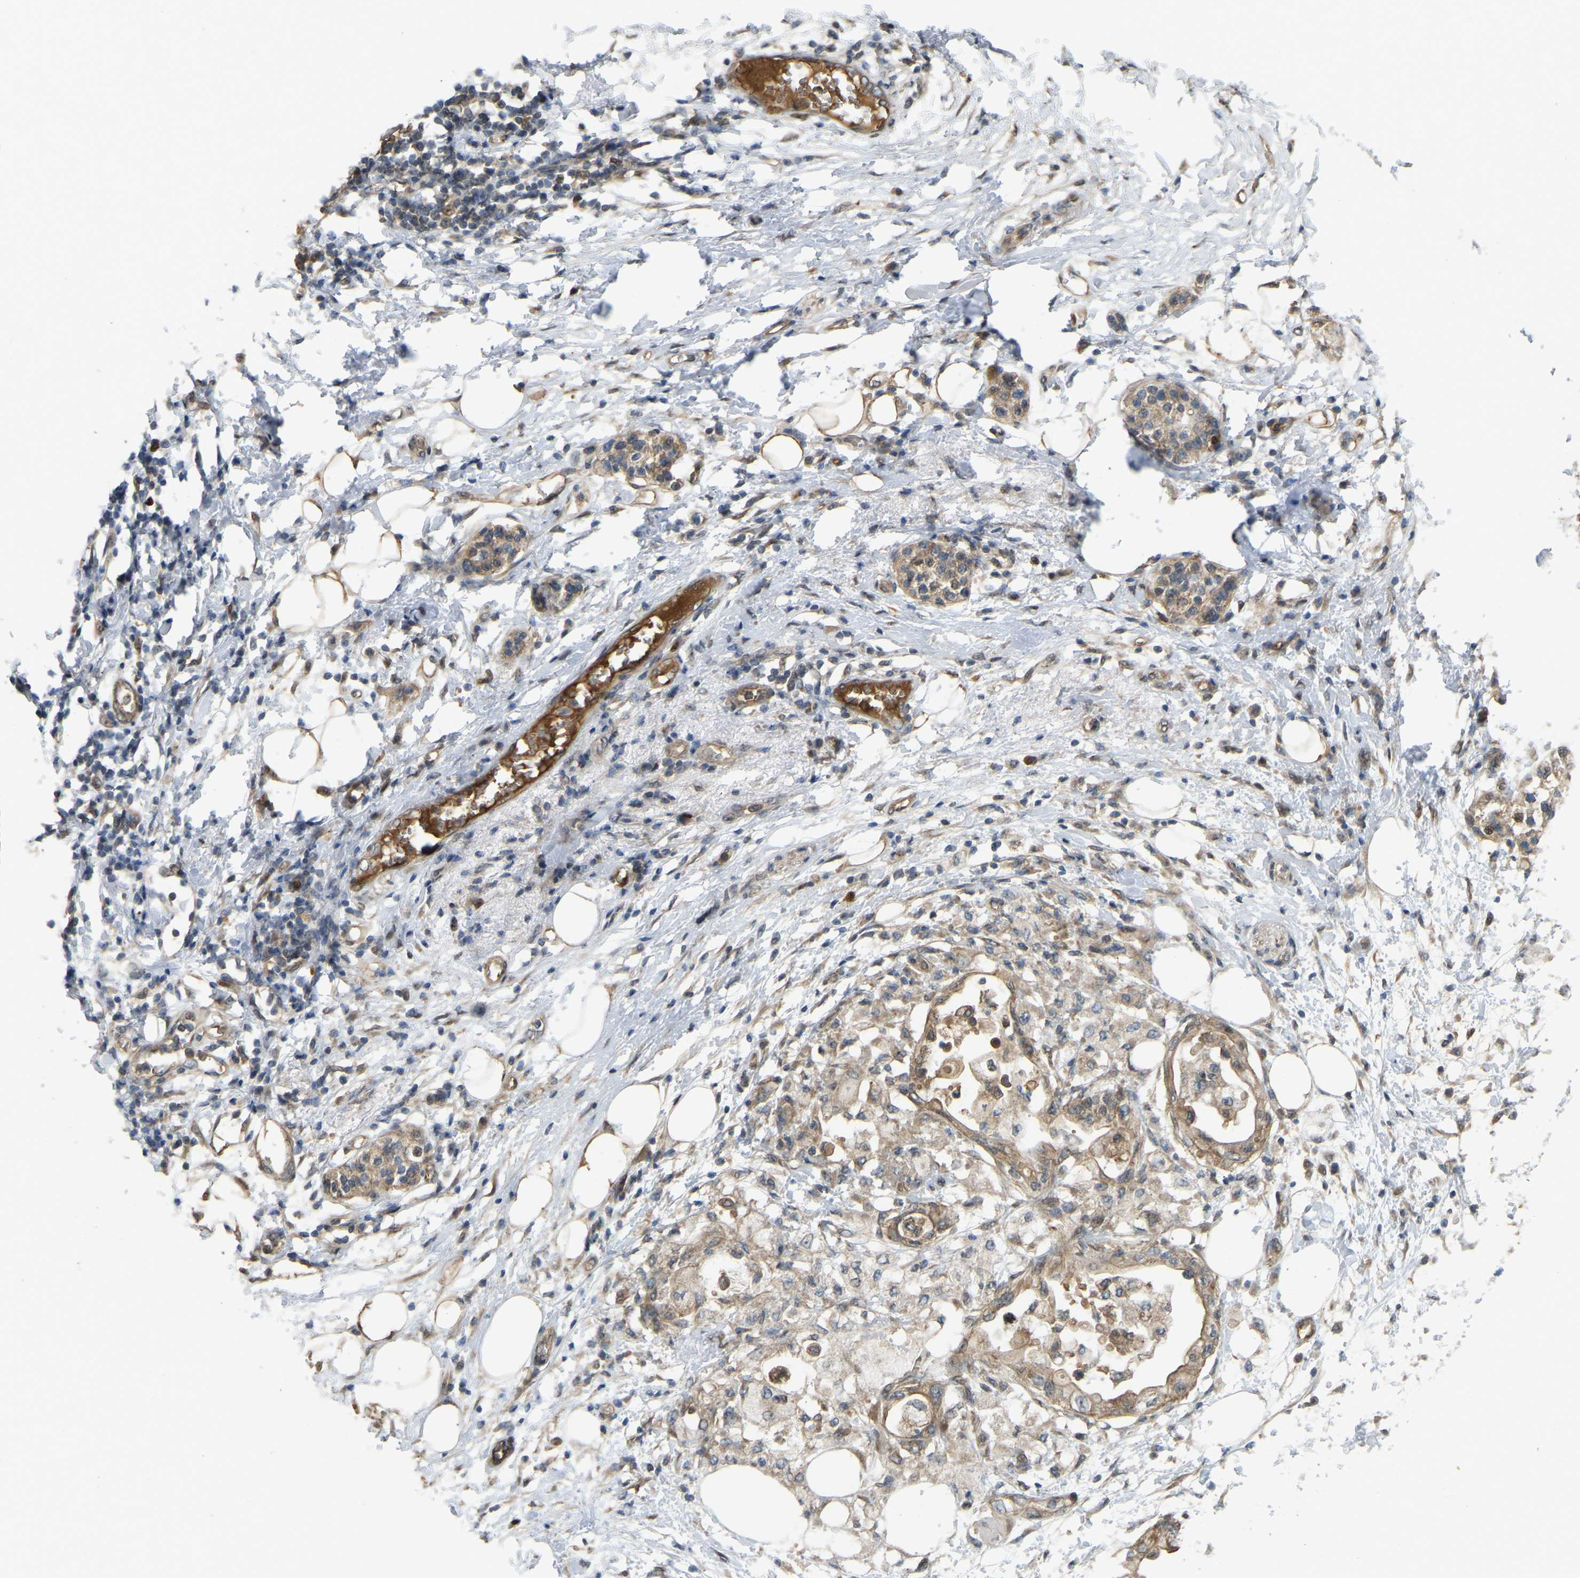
{"staining": {"intensity": "moderate", "quantity": ">75%", "location": "cytoplasmic/membranous"}, "tissue": "pancreatic cancer", "cell_type": "Tumor cells", "image_type": "cancer", "snomed": [{"axis": "morphology", "description": "Normal tissue, NOS"}, {"axis": "morphology", "description": "Adenocarcinoma, NOS"}, {"axis": "topography", "description": "Pancreas"}, {"axis": "topography", "description": "Duodenum"}], "caption": "A medium amount of moderate cytoplasmic/membranous expression is seen in about >75% of tumor cells in pancreatic adenocarcinoma tissue.", "gene": "C21orf91", "patient": {"sex": "female", "age": 60}}